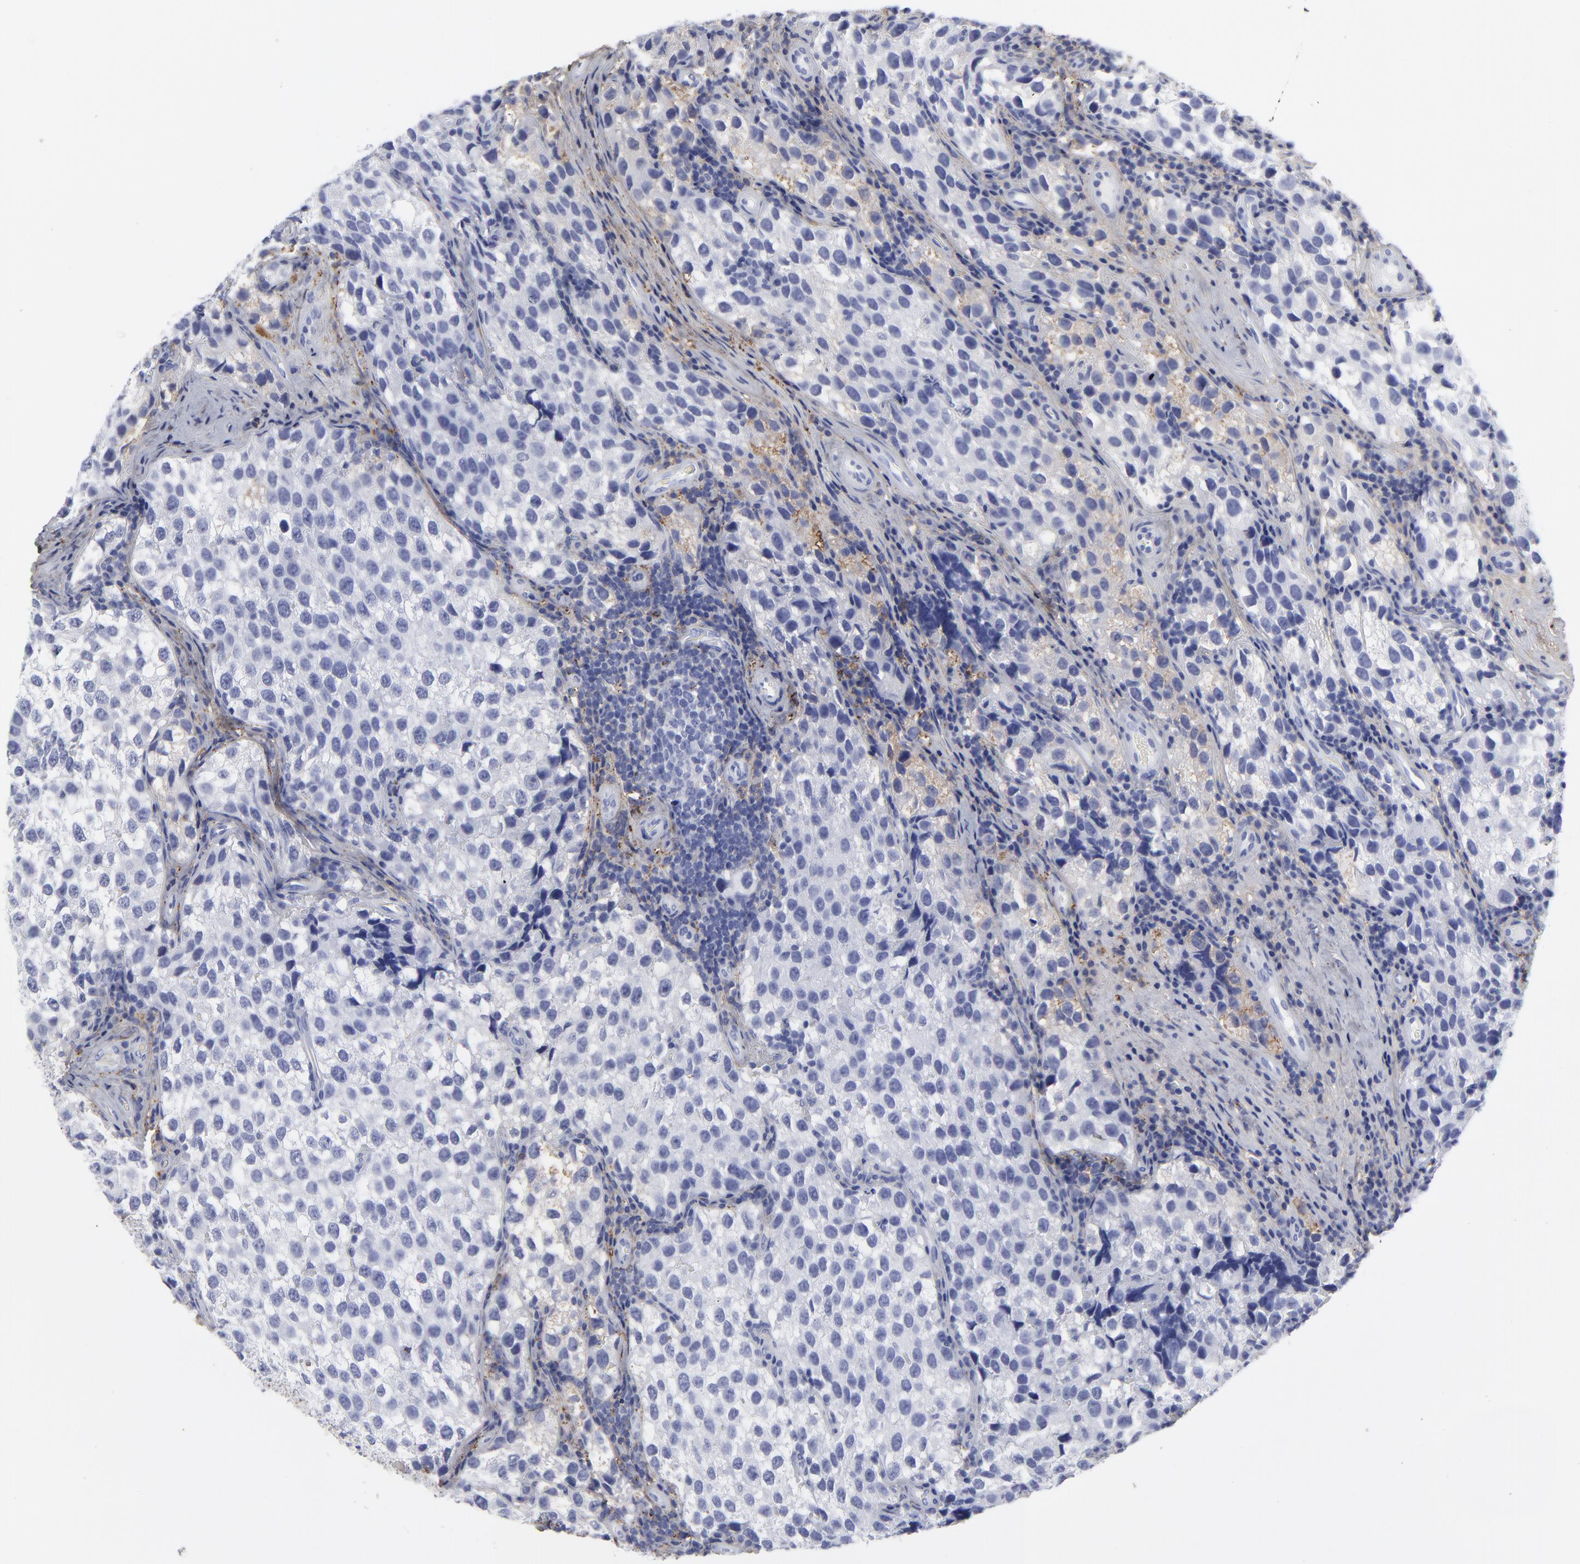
{"staining": {"intensity": "negative", "quantity": "none", "location": "none"}, "tissue": "testis cancer", "cell_type": "Tumor cells", "image_type": "cancer", "snomed": [{"axis": "morphology", "description": "Seminoma, NOS"}, {"axis": "topography", "description": "Testis"}], "caption": "Protein analysis of testis seminoma demonstrates no significant positivity in tumor cells.", "gene": "DCN", "patient": {"sex": "male", "age": 39}}